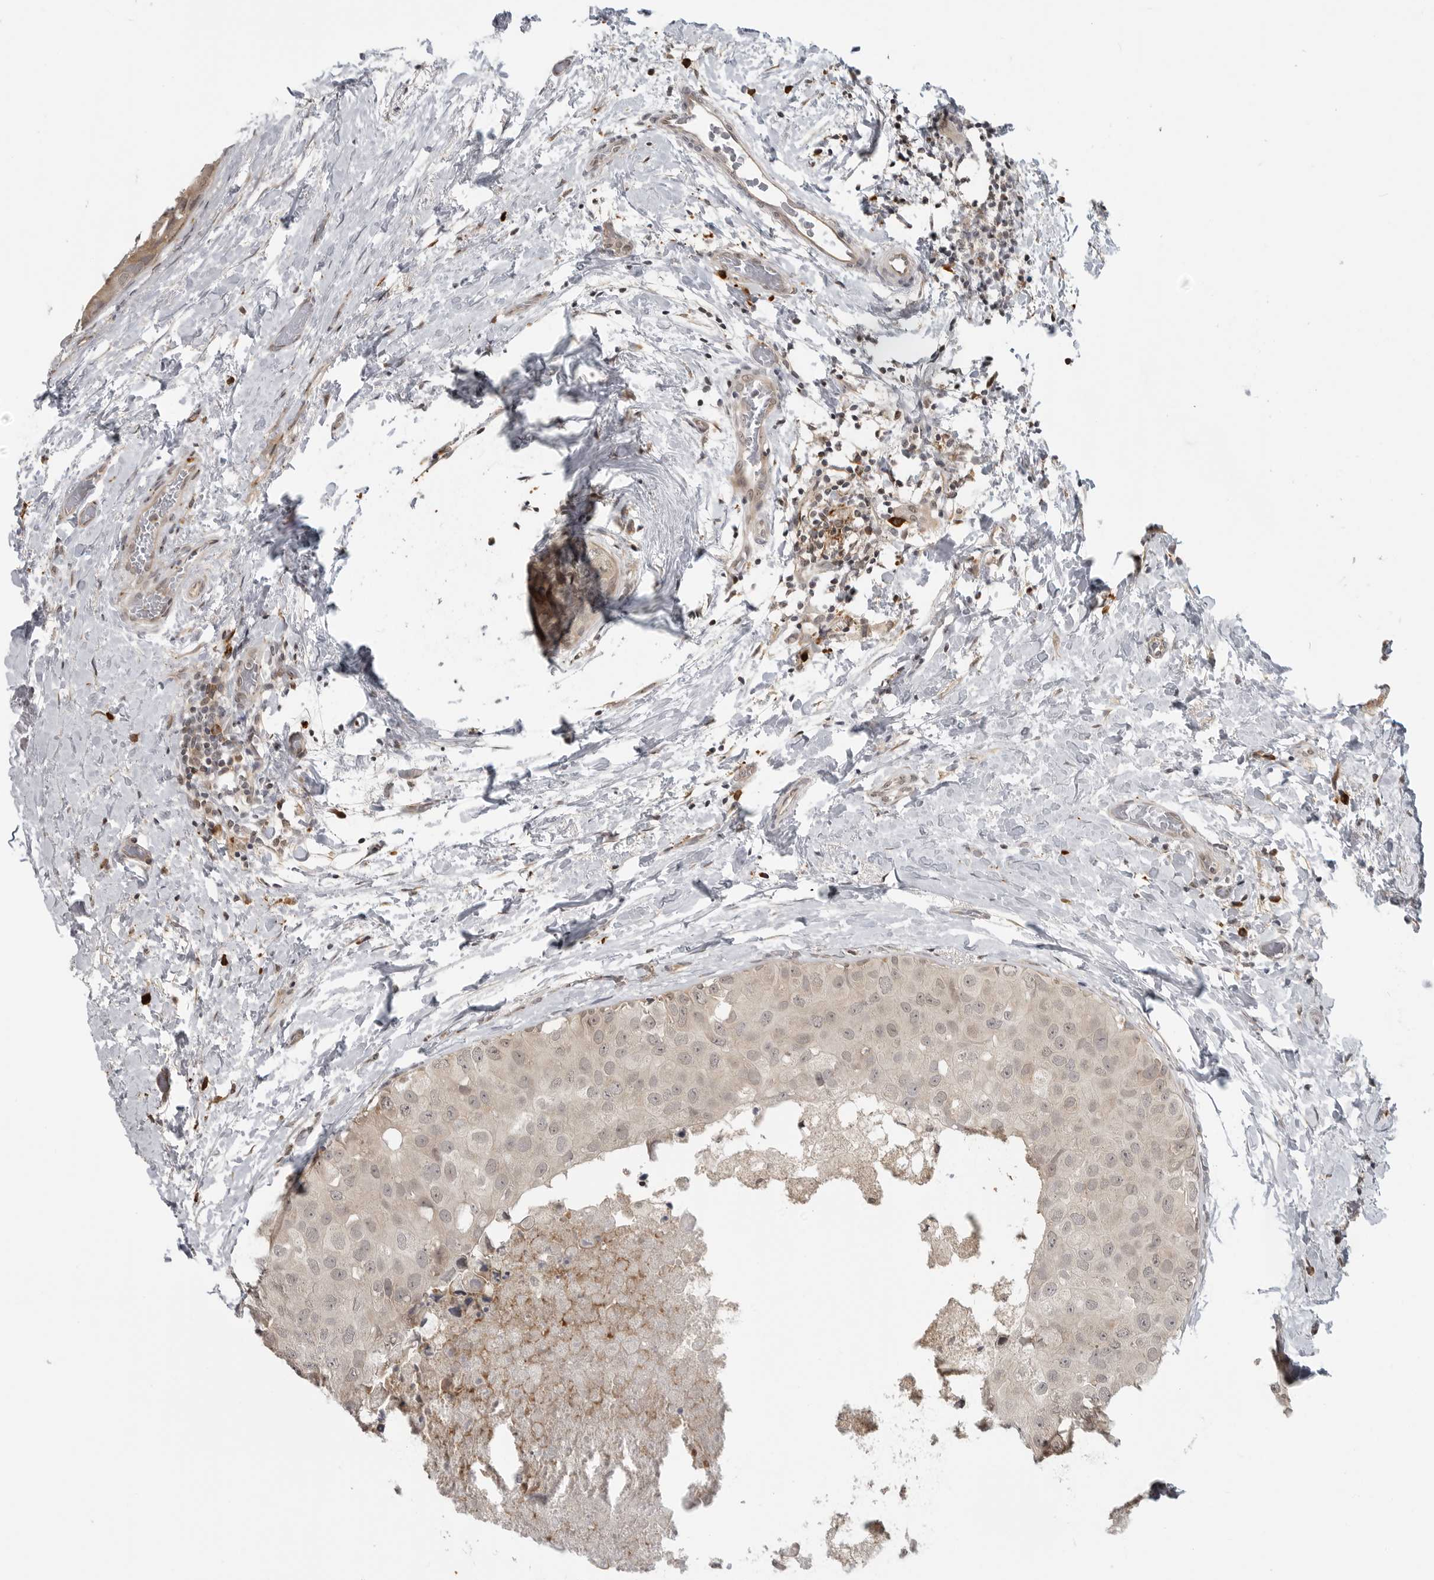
{"staining": {"intensity": "moderate", "quantity": "25%-75%", "location": "cytoplasmic/membranous"}, "tissue": "breast cancer", "cell_type": "Tumor cells", "image_type": "cancer", "snomed": [{"axis": "morphology", "description": "Duct carcinoma"}, {"axis": "topography", "description": "Breast"}], "caption": "DAB (3,3'-diaminobenzidine) immunohistochemical staining of human breast cancer (infiltrating ductal carcinoma) displays moderate cytoplasmic/membranous protein expression in about 25%-75% of tumor cells.", "gene": "CEP295NL", "patient": {"sex": "female", "age": 62}}